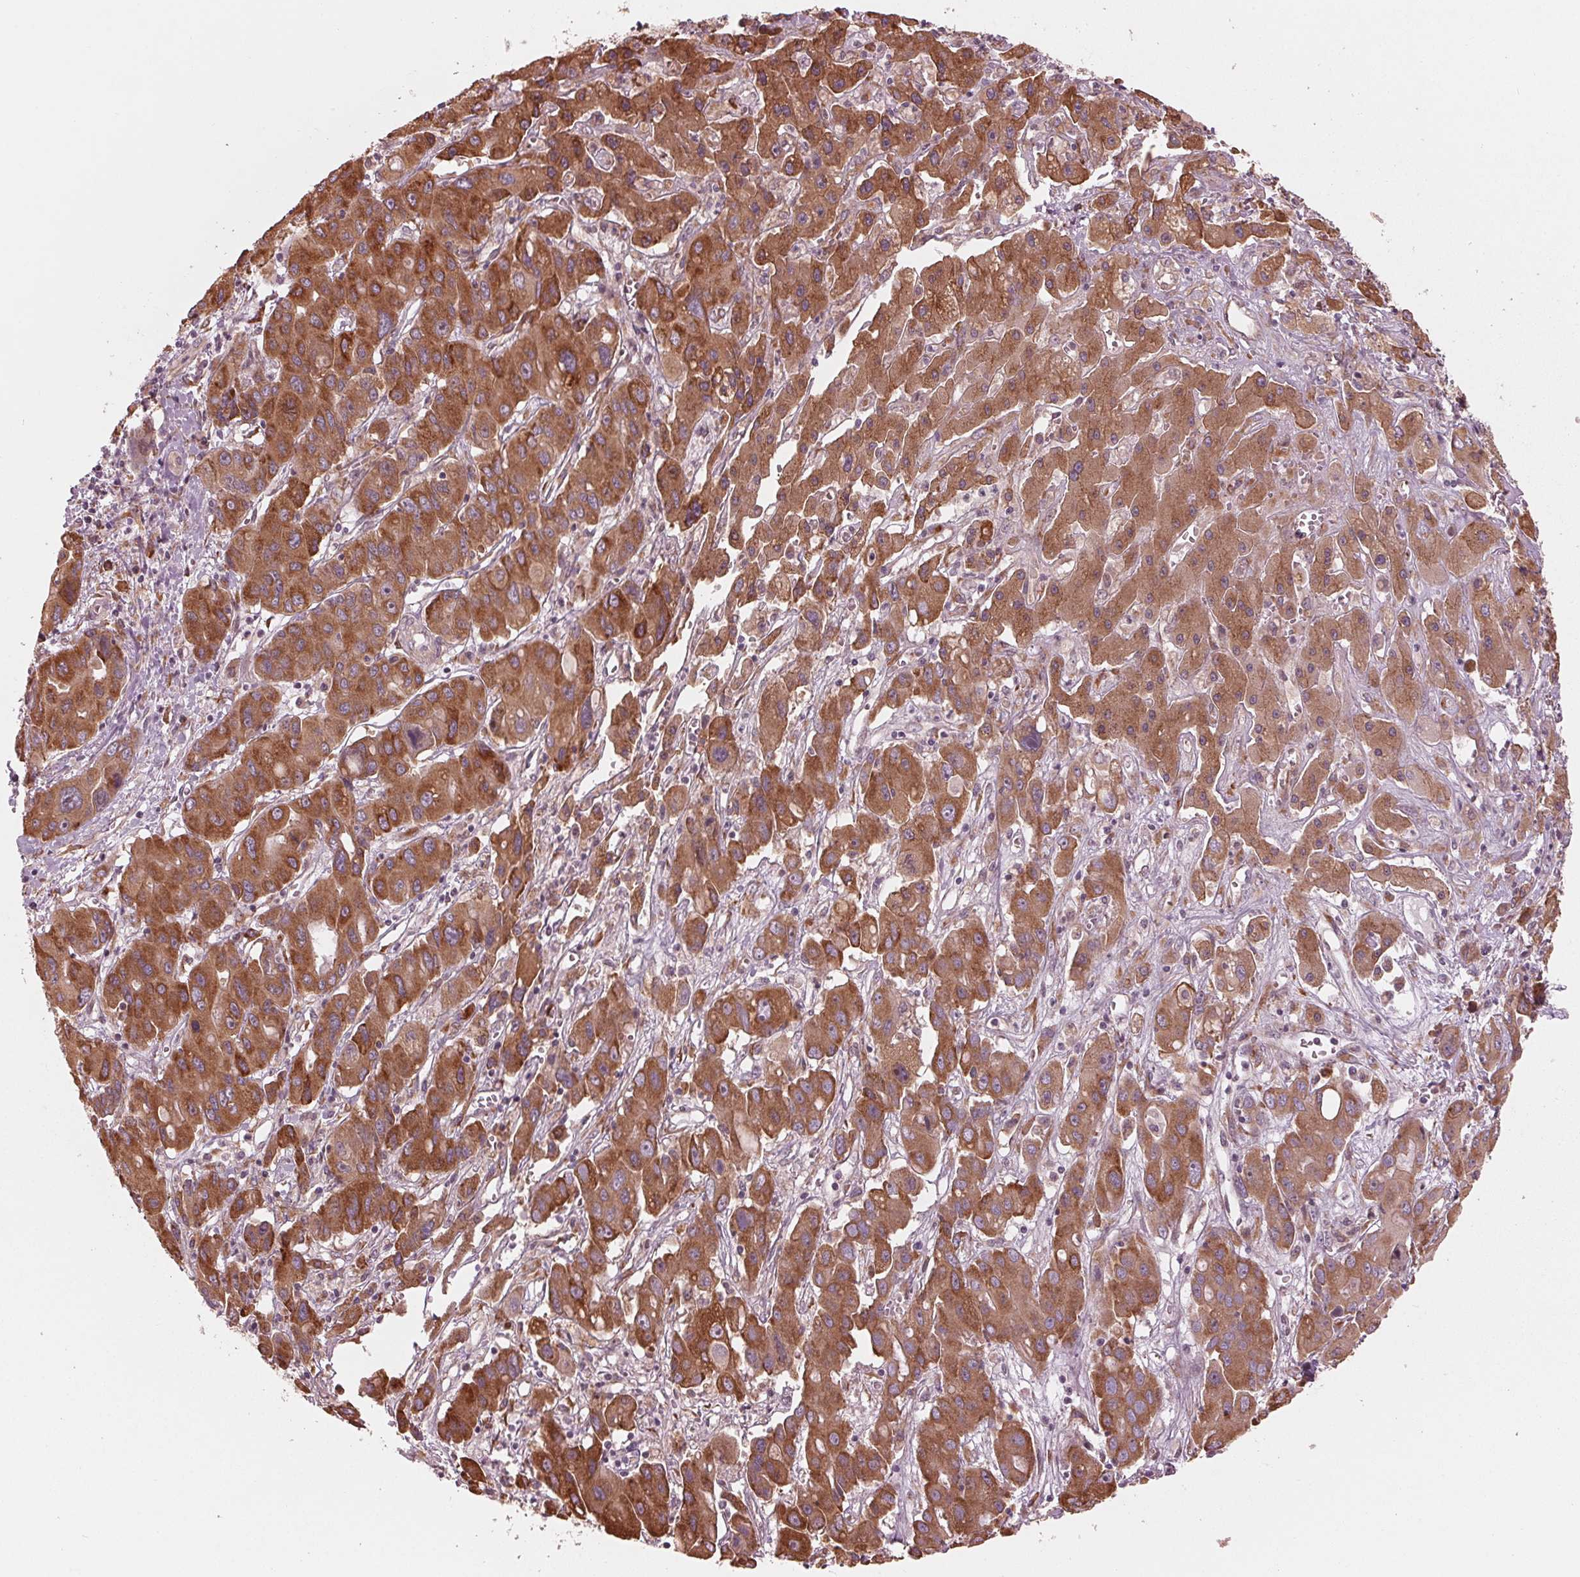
{"staining": {"intensity": "moderate", "quantity": ">75%", "location": "cytoplasmic/membranous"}, "tissue": "liver cancer", "cell_type": "Tumor cells", "image_type": "cancer", "snomed": [{"axis": "morphology", "description": "Cholangiocarcinoma"}, {"axis": "topography", "description": "Liver"}], "caption": "This is an image of immunohistochemistry staining of liver cholangiocarcinoma, which shows moderate positivity in the cytoplasmic/membranous of tumor cells.", "gene": "CMIP", "patient": {"sex": "male", "age": 67}}